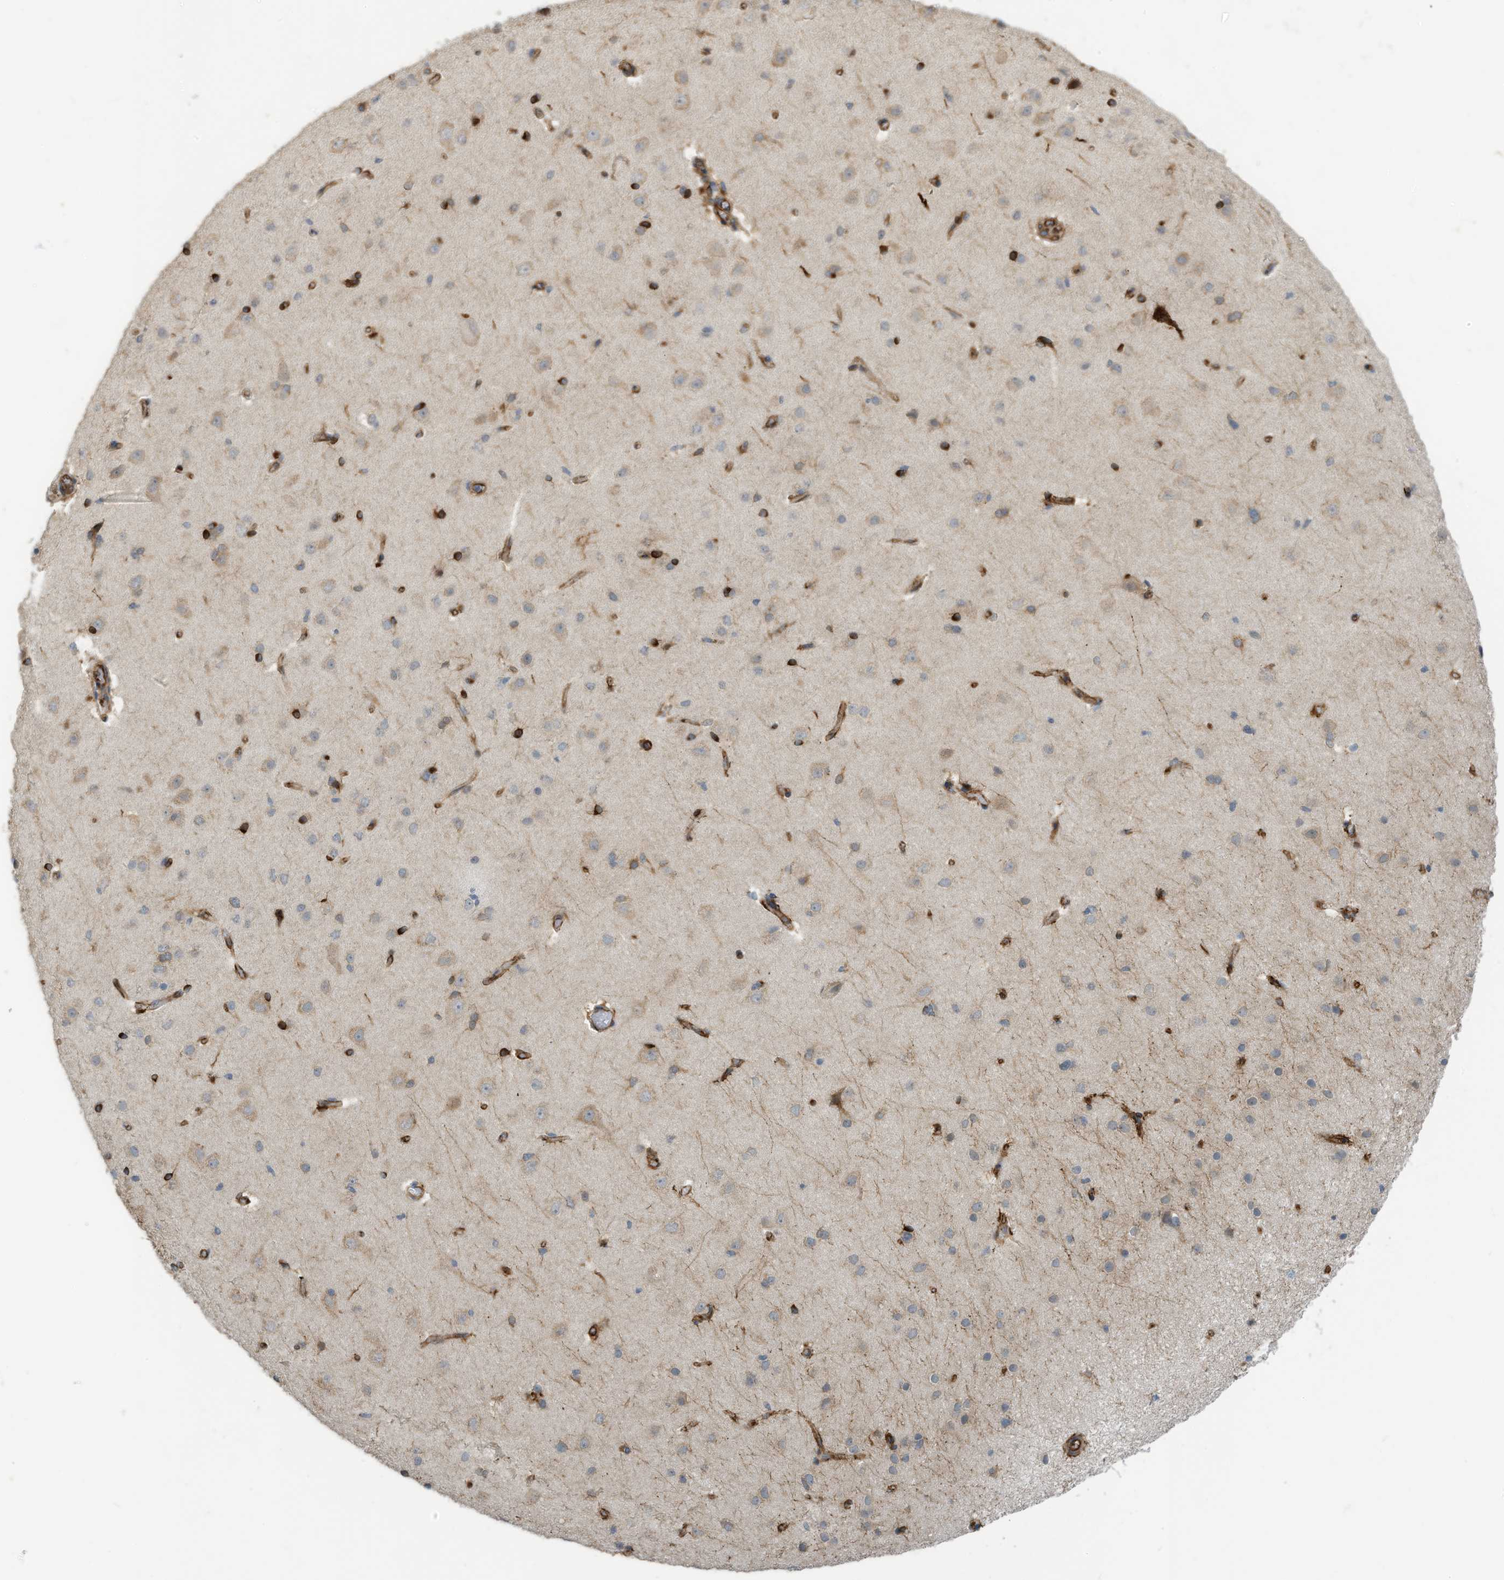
{"staining": {"intensity": "moderate", "quantity": "25%-75%", "location": "cytoplasmic/membranous"}, "tissue": "cerebral cortex", "cell_type": "Endothelial cells", "image_type": "normal", "snomed": [{"axis": "morphology", "description": "Normal tissue, NOS"}, {"axis": "topography", "description": "Cerebral cortex"}], "caption": "Approximately 25%-75% of endothelial cells in unremarkable human cerebral cortex show moderate cytoplasmic/membranous protein positivity as visualized by brown immunohistochemical staining.", "gene": "ZBTB45", "patient": {"sex": "male", "age": 34}}